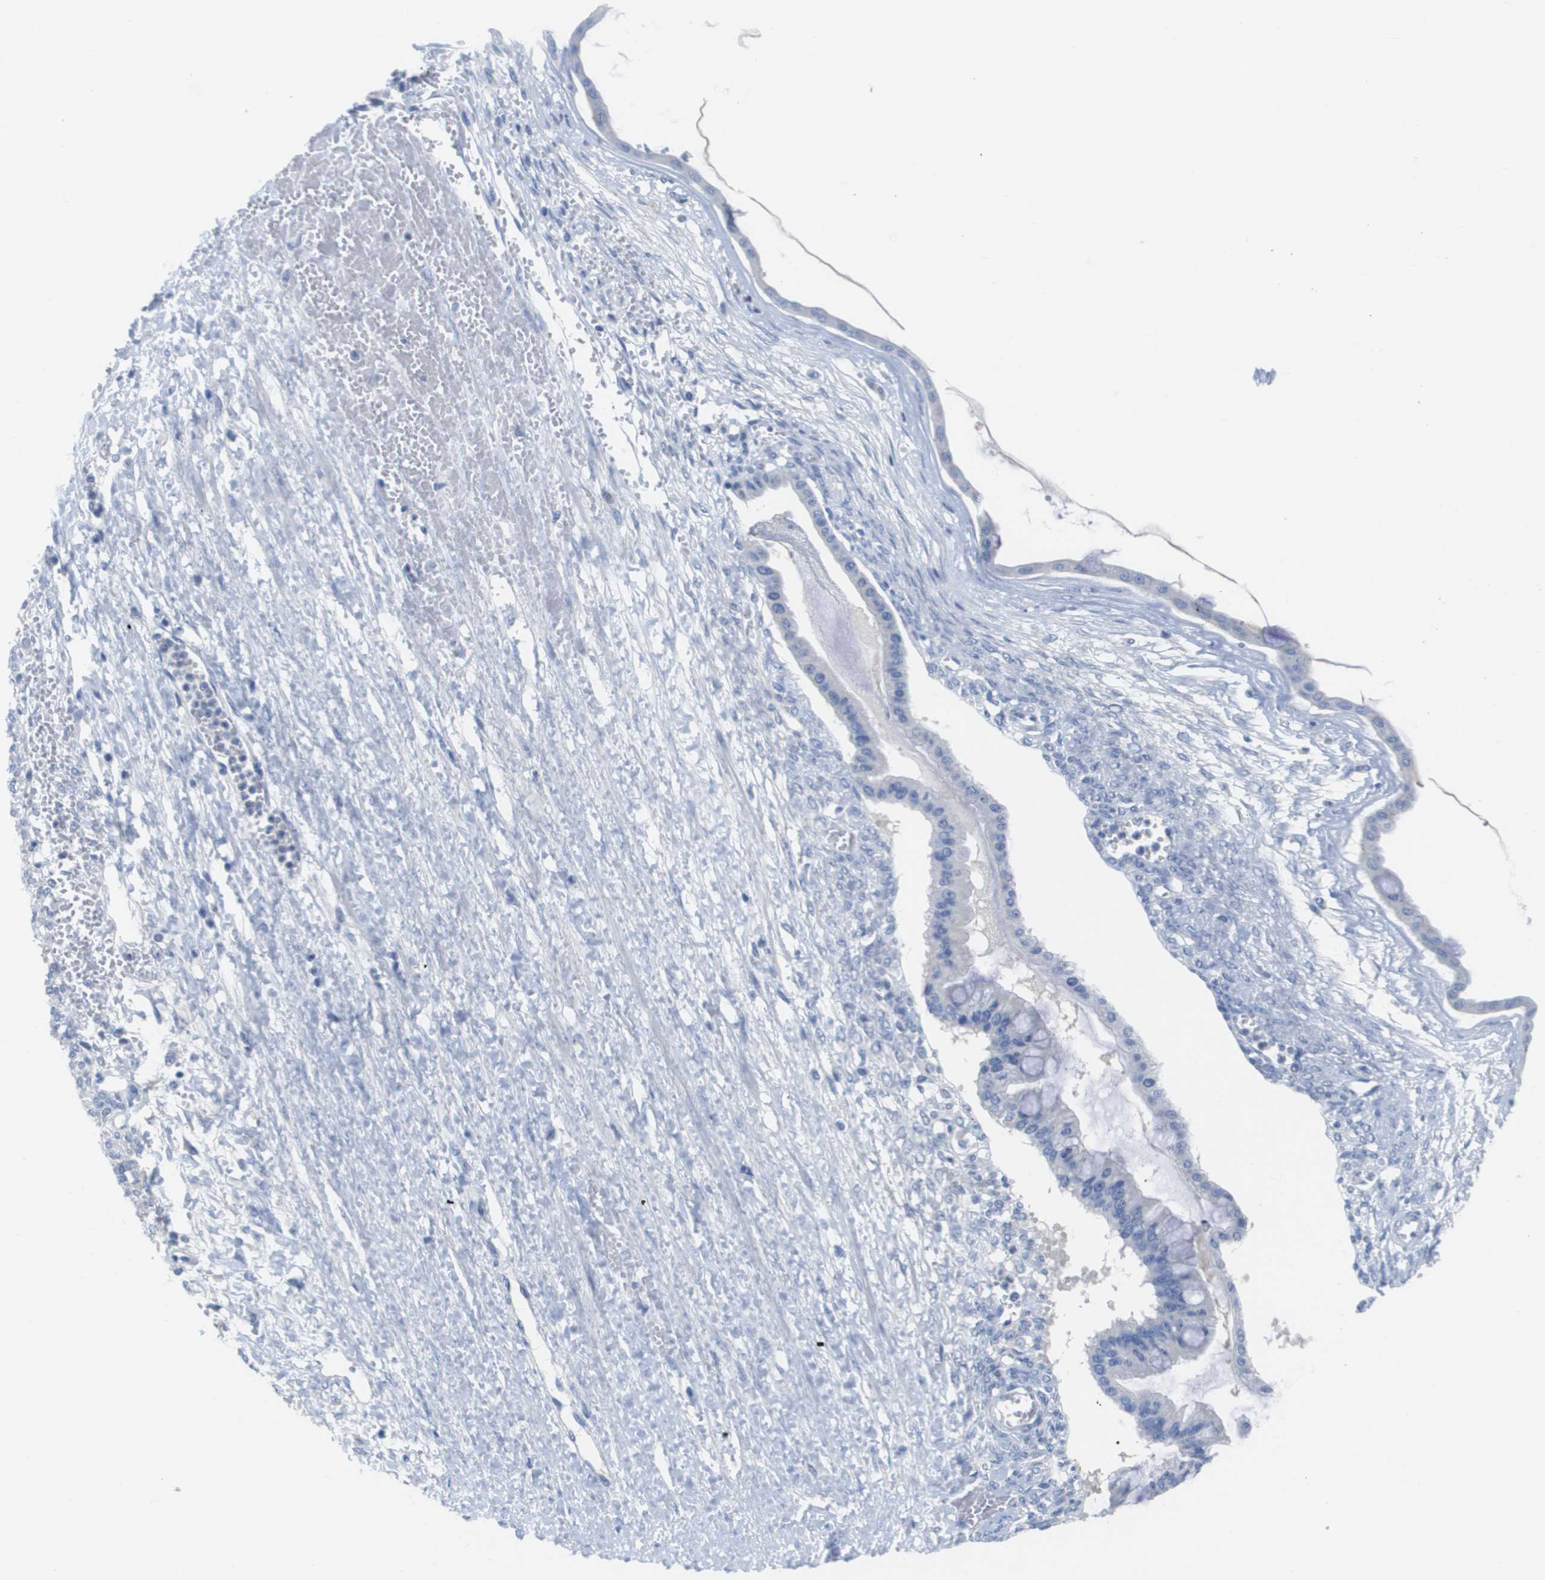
{"staining": {"intensity": "negative", "quantity": "none", "location": "none"}, "tissue": "ovarian cancer", "cell_type": "Tumor cells", "image_type": "cancer", "snomed": [{"axis": "morphology", "description": "Cystadenocarcinoma, mucinous, NOS"}, {"axis": "topography", "description": "Ovary"}], "caption": "Protein analysis of ovarian mucinous cystadenocarcinoma displays no significant staining in tumor cells.", "gene": "MS4A1", "patient": {"sex": "female", "age": 73}}